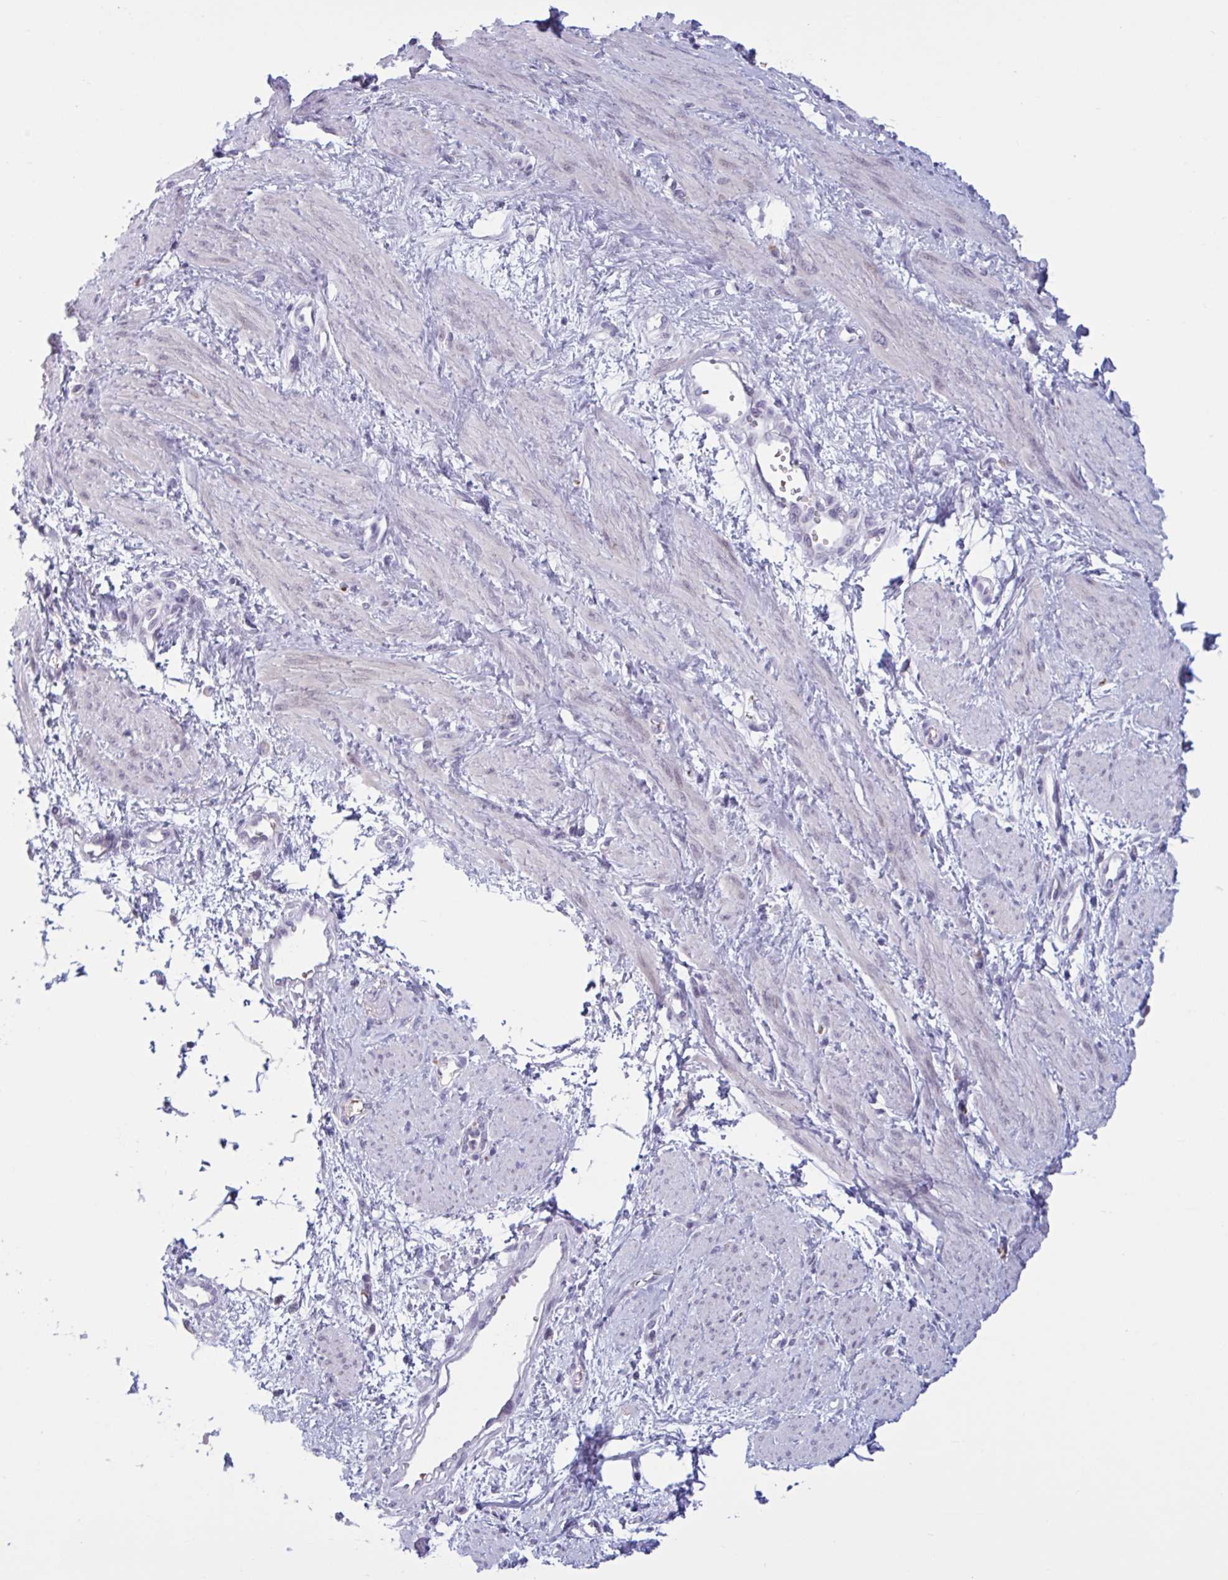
{"staining": {"intensity": "negative", "quantity": "none", "location": "none"}, "tissue": "smooth muscle", "cell_type": "Smooth muscle cells", "image_type": "normal", "snomed": [{"axis": "morphology", "description": "Normal tissue, NOS"}, {"axis": "topography", "description": "Smooth muscle"}, {"axis": "topography", "description": "Uterus"}], "caption": "Smooth muscle cells show no significant protein staining in normal smooth muscle.", "gene": "HSD11B2", "patient": {"sex": "female", "age": 39}}